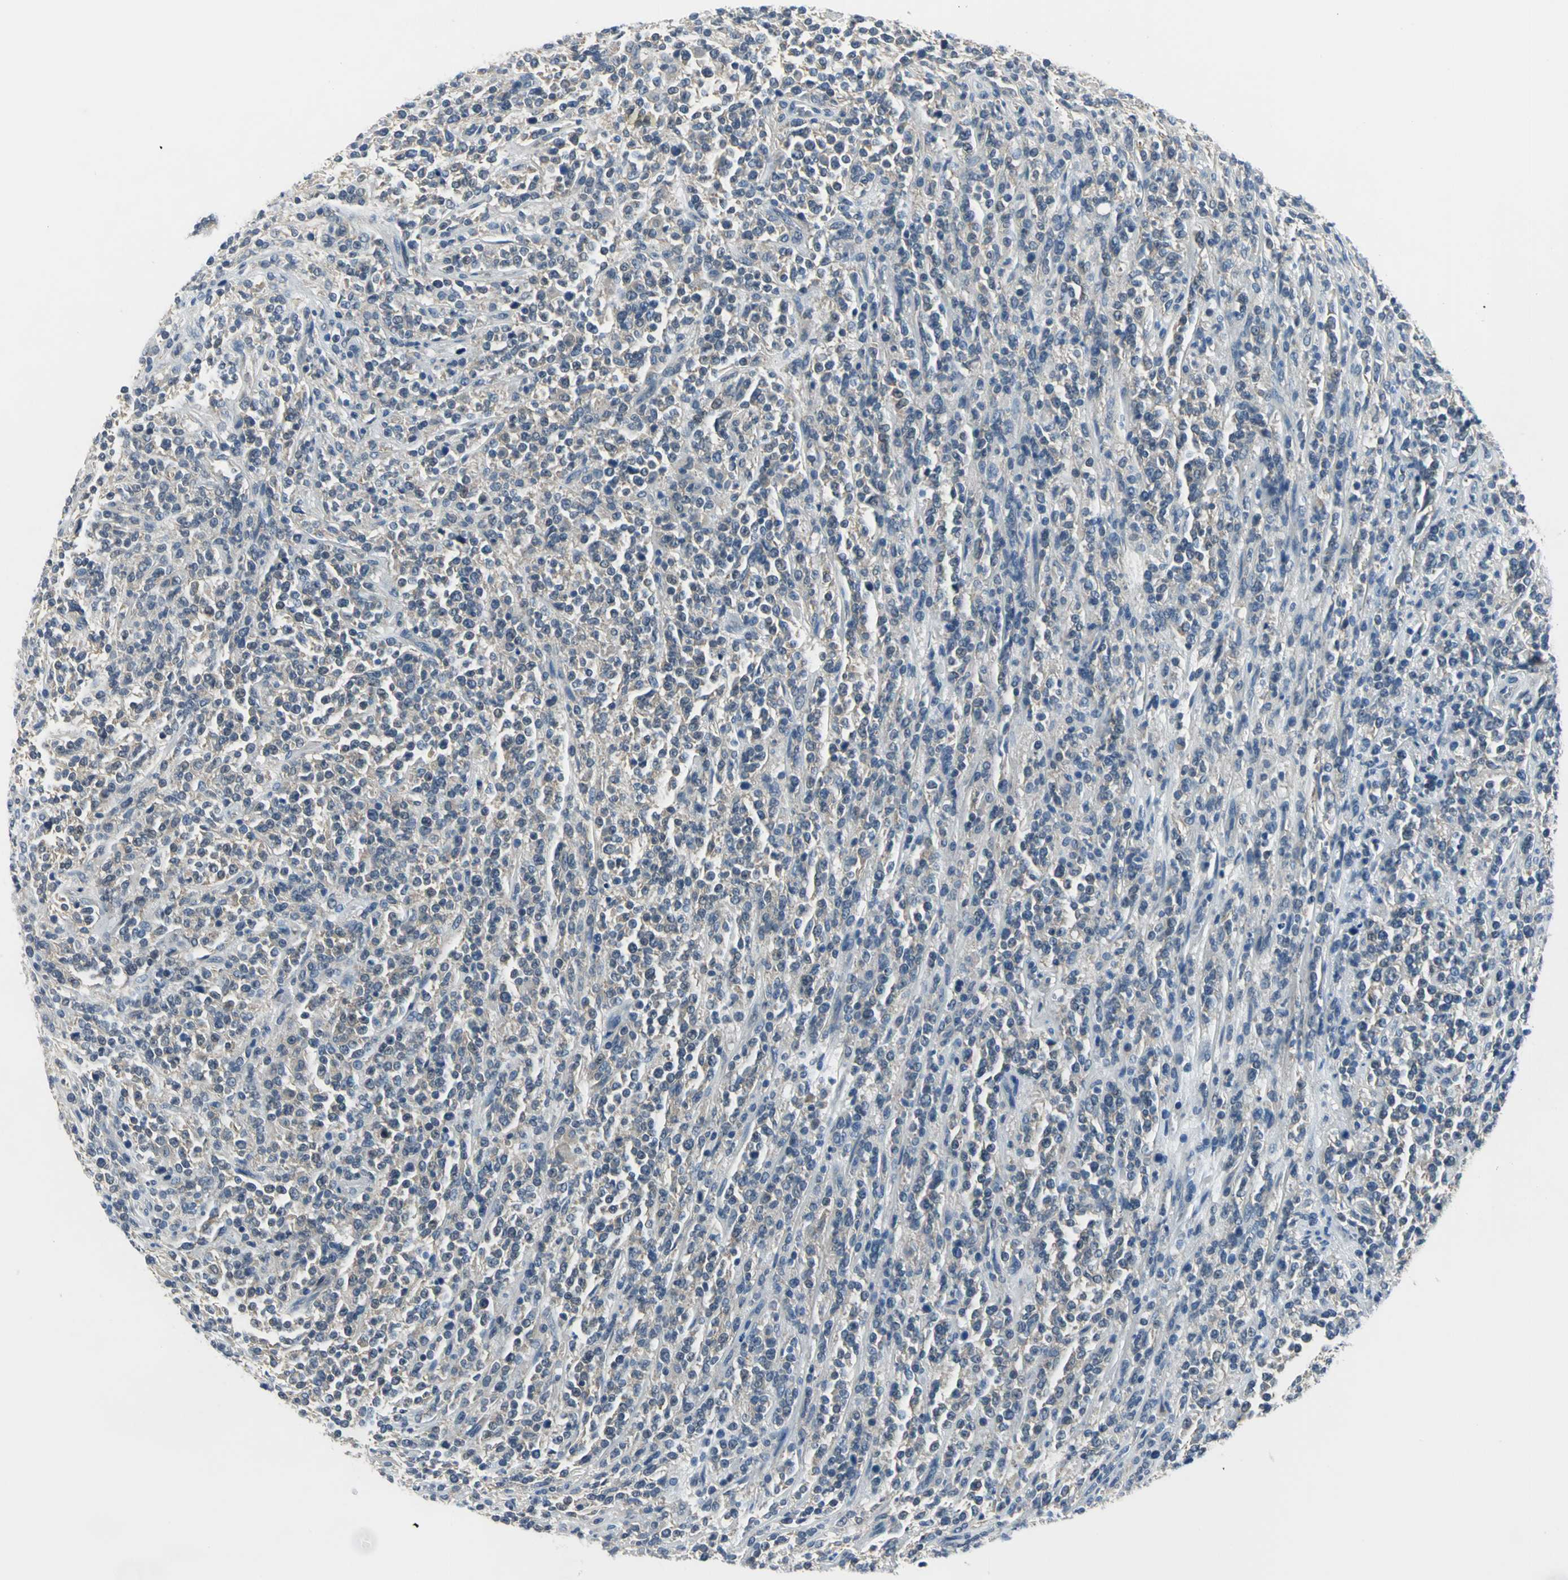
{"staining": {"intensity": "weak", "quantity": ">75%", "location": "cytoplasmic/membranous"}, "tissue": "lymphoma", "cell_type": "Tumor cells", "image_type": "cancer", "snomed": [{"axis": "morphology", "description": "Malignant lymphoma, non-Hodgkin's type, High grade"}, {"axis": "topography", "description": "Soft tissue"}], "caption": "High-grade malignant lymphoma, non-Hodgkin's type stained with a protein marker demonstrates weak staining in tumor cells.", "gene": "ZNF415", "patient": {"sex": "male", "age": 18}}